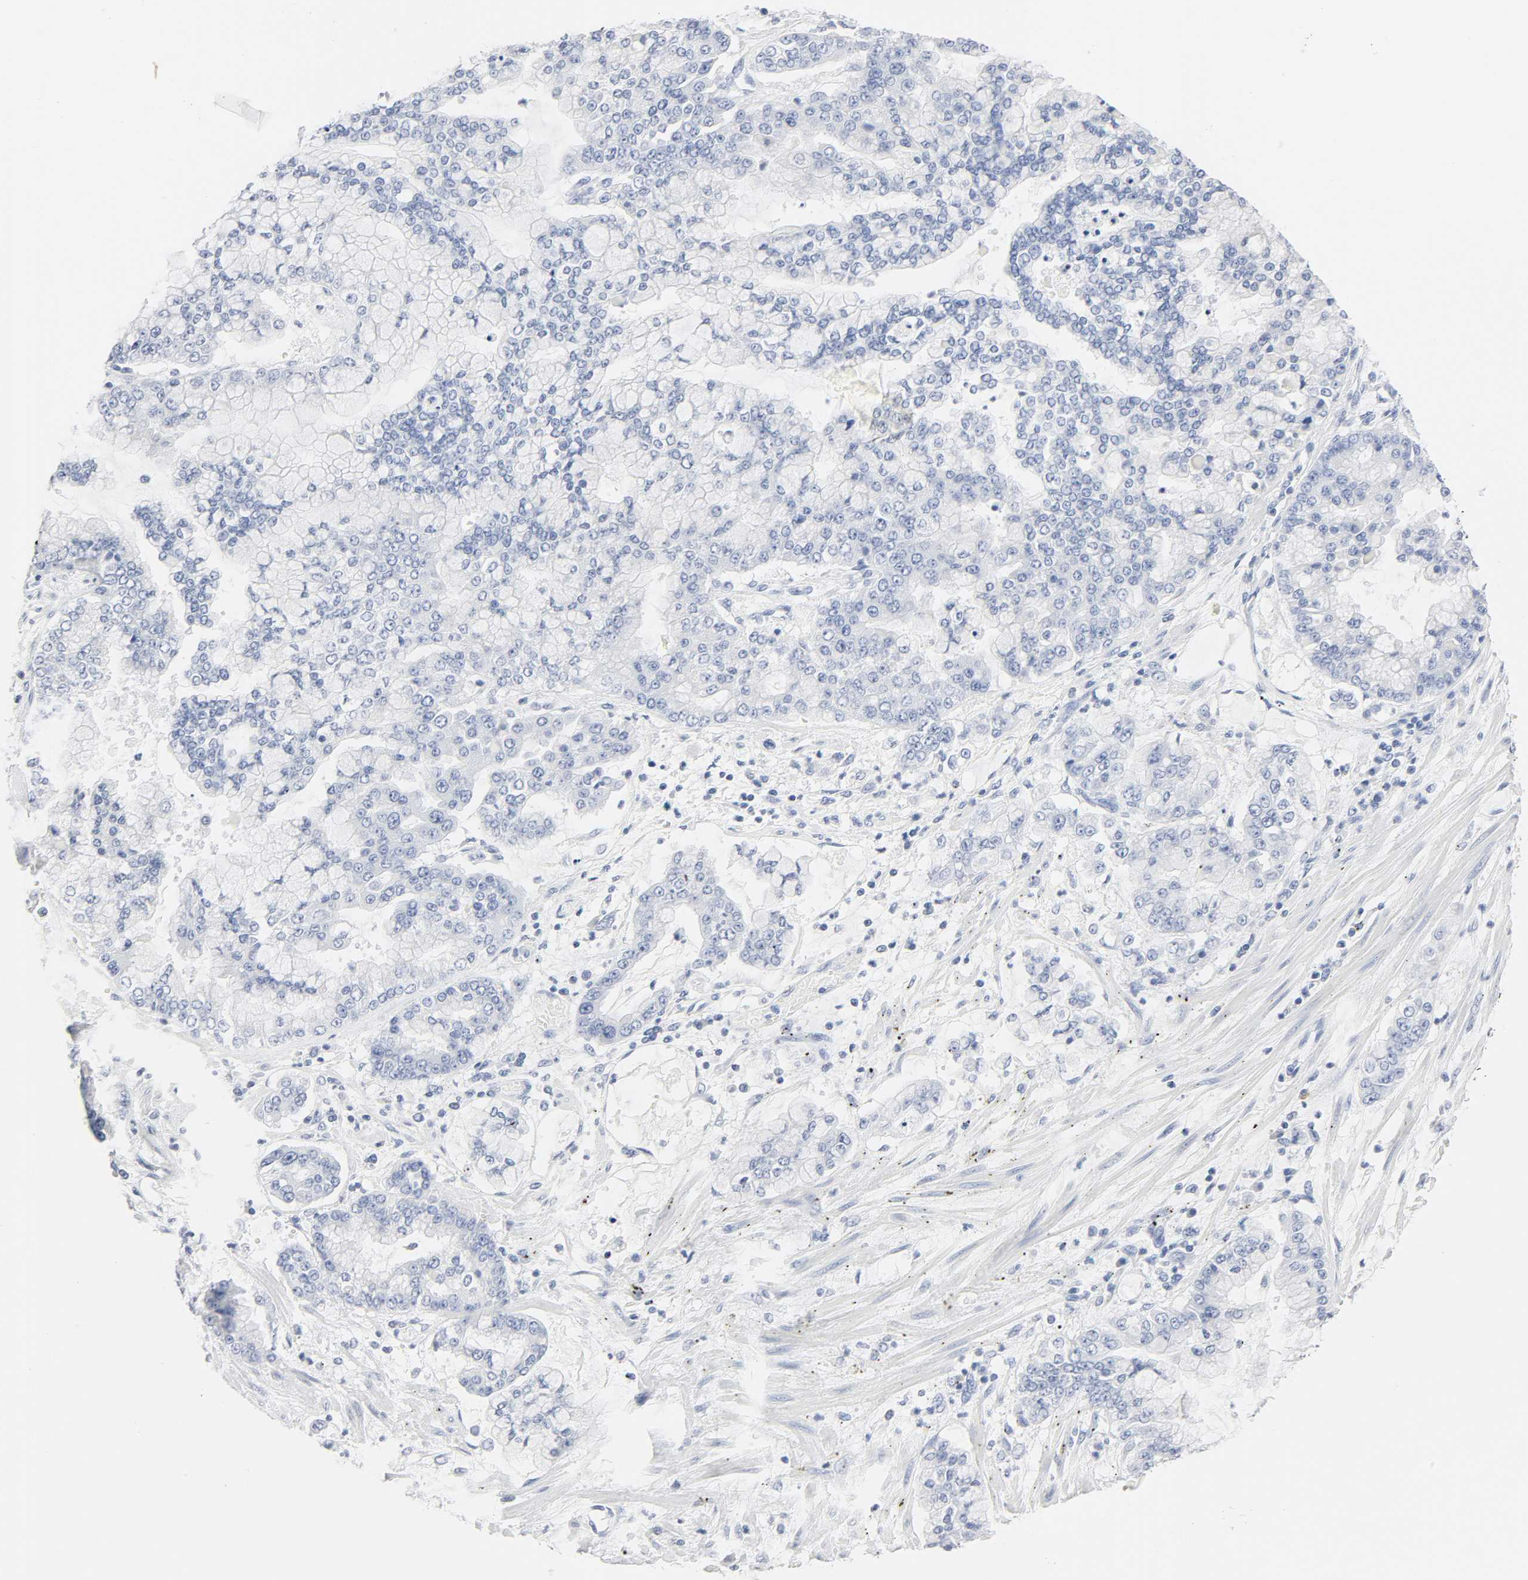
{"staining": {"intensity": "negative", "quantity": "none", "location": "none"}, "tissue": "stomach cancer", "cell_type": "Tumor cells", "image_type": "cancer", "snomed": [{"axis": "morphology", "description": "Normal tissue, NOS"}, {"axis": "morphology", "description": "Adenocarcinoma, NOS"}, {"axis": "topography", "description": "Stomach, upper"}, {"axis": "topography", "description": "Stomach"}], "caption": "Tumor cells show no significant protein expression in stomach cancer.", "gene": "ACP3", "patient": {"sex": "male", "age": 76}}